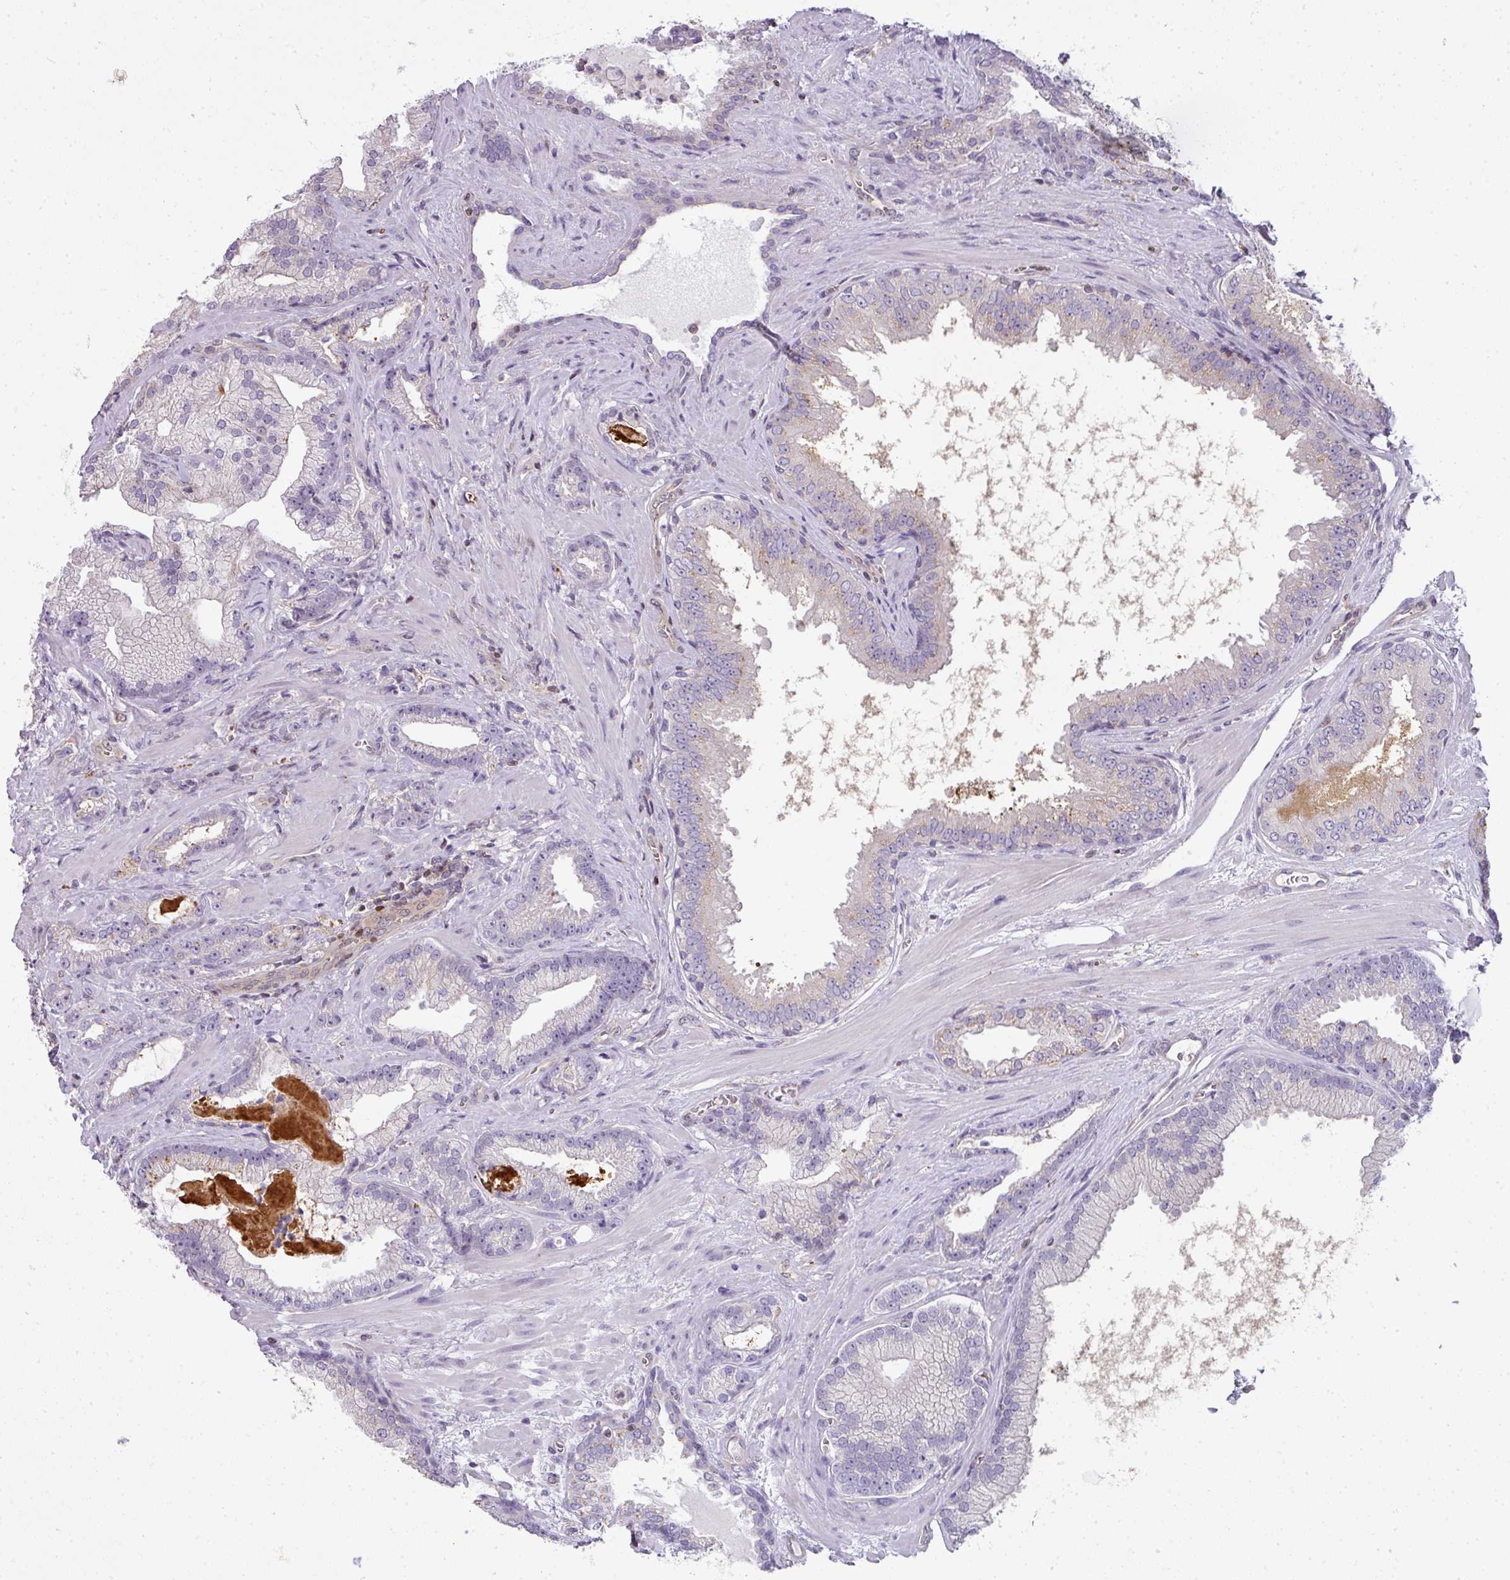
{"staining": {"intensity": "negative", "quantity": "none", "location": "none"}, "tissue": "prostate cancer", "cell_type": "Tumor cells", "image_type": "cancer", "snomed": [{"axis": "morphology", "description": "Adenocarcinoma, High grade"}, {"axis": "topography", "description": "Prostate"}], "caption": "IHC histopathology image of neoplastic tissue: prostate cancer stained with DAB exhibits no significant protein expression in tumor cells.", "gene": "STAT5A", "patient": {"sex": "male", "age": 68}}